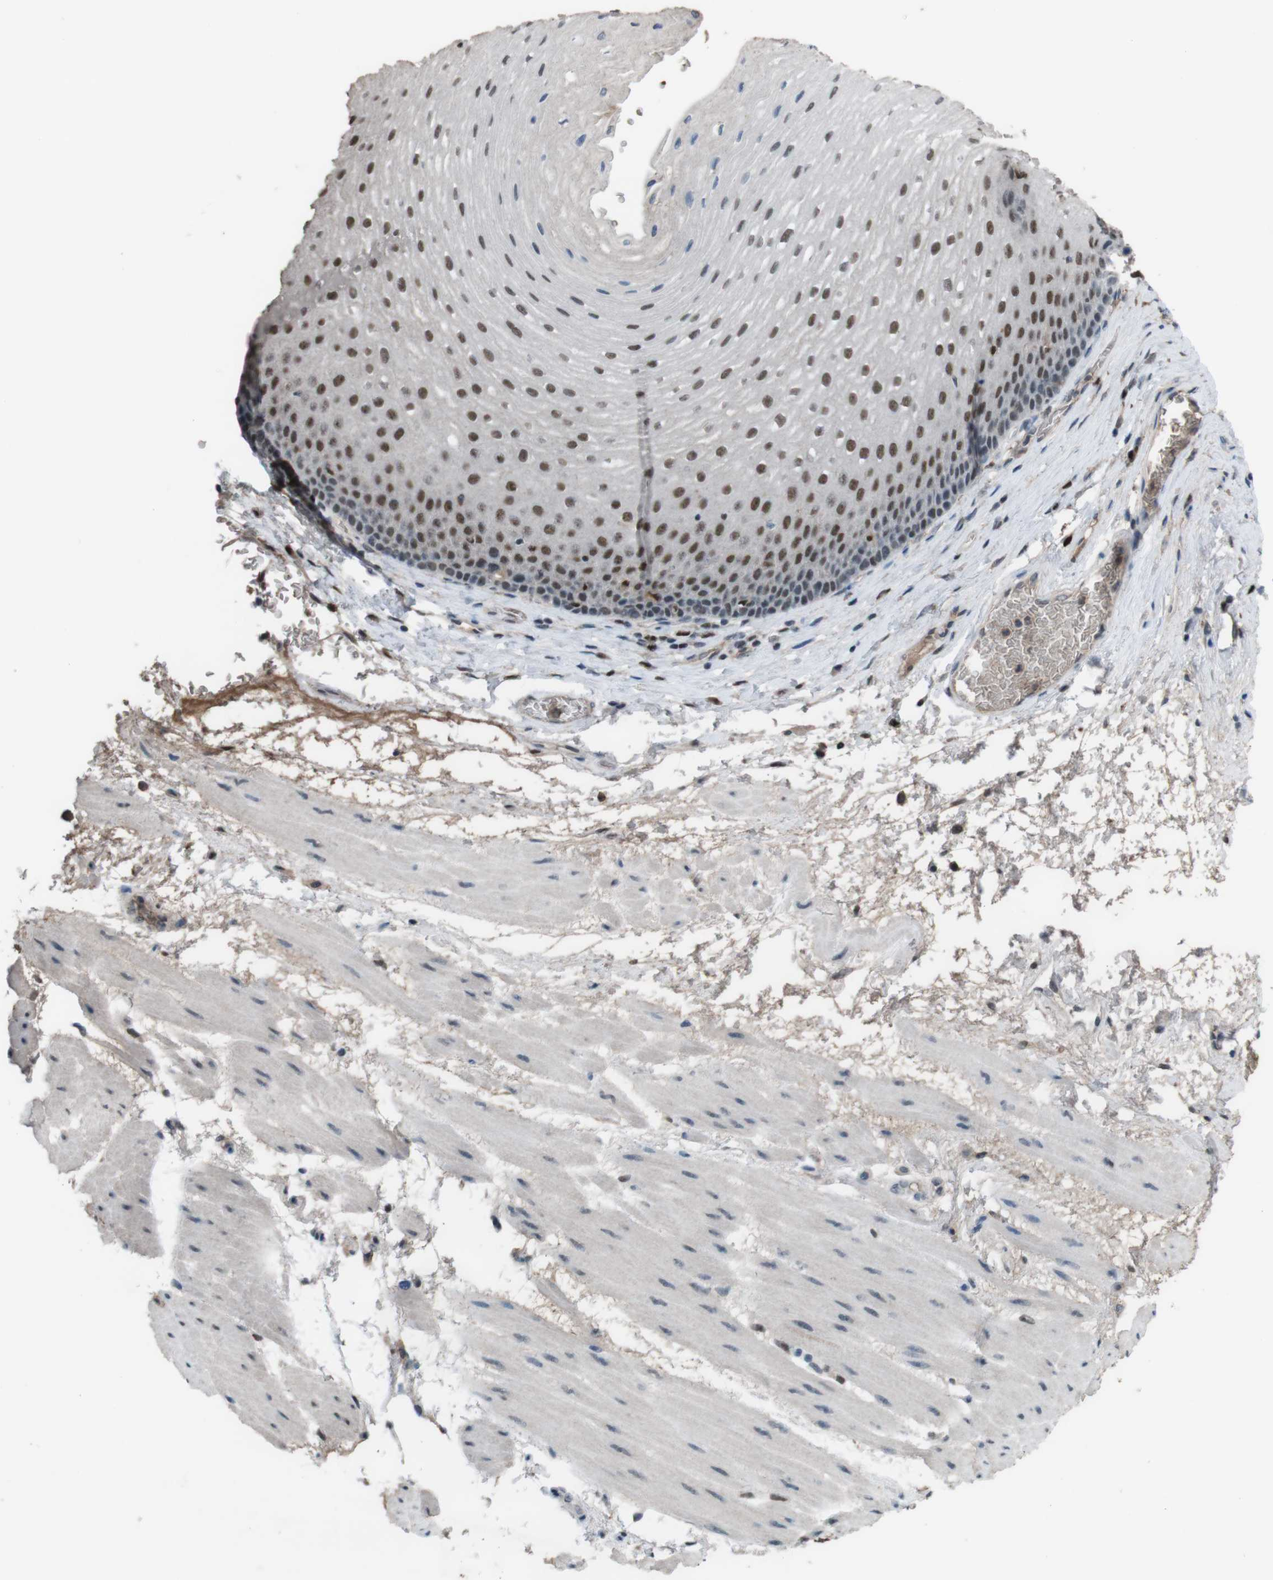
{"staining": {"intensity": "moderate", "quantity": ">75%", "location": "nuclear"}, "tissue": "esophagus", "cell_type": "Squamous epithelial cells", "image_type": "normal", "snomed": [{"axis": "morphology", "description": "Normal tissue, NOS"}, {"axis": "topography", "description": "Esophagus"}], "caption": "Protein expression analysis of normal human esophagus reveals moderate nuclear staining in about >75% of squamous epithelial cells.", "gene": "SUB1", "patient": {"sex": "male", "age": 48}}